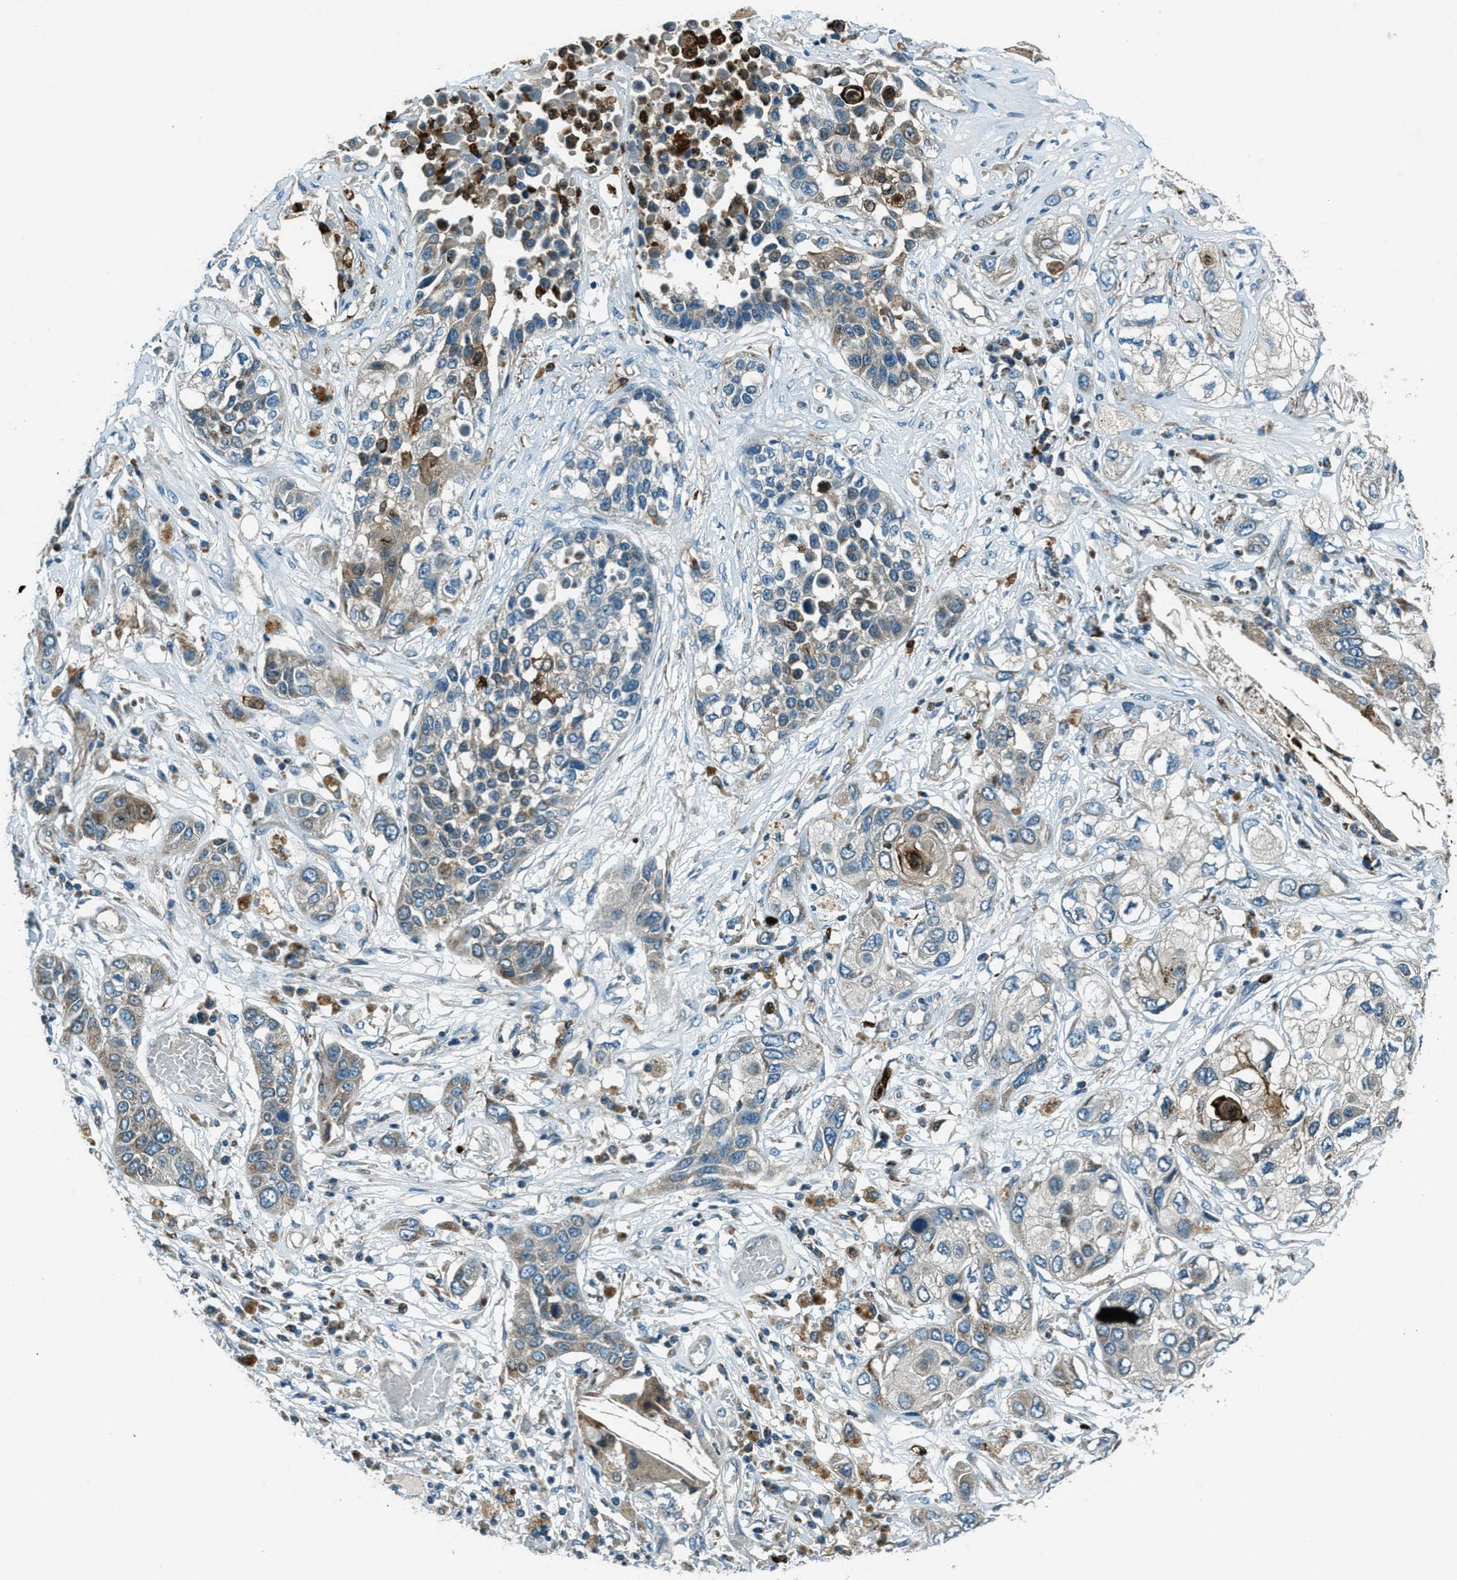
{"staining": {"intensity": "moderate", "quantity": "<25%", "location": "cytoplasmic/membranous"}, "tissue": "lung cancer", "cell_type": "Tumor cells", "image_type": "cancer", "snomed": [{"axis": "morphology", "description": "Squamous cell carcinoma, NOS"}, {"axis": "topography", "description": "Lung"}], "caption": "About <25% of tumor cells in human lung cancer (squamous cell carcinoma) show moderate cytoplasmic/membranous protein staining as visualized by brown immunohistochemical staining.", "gene": "FAR1", "patient": {"sex": "male", "age": 71}}